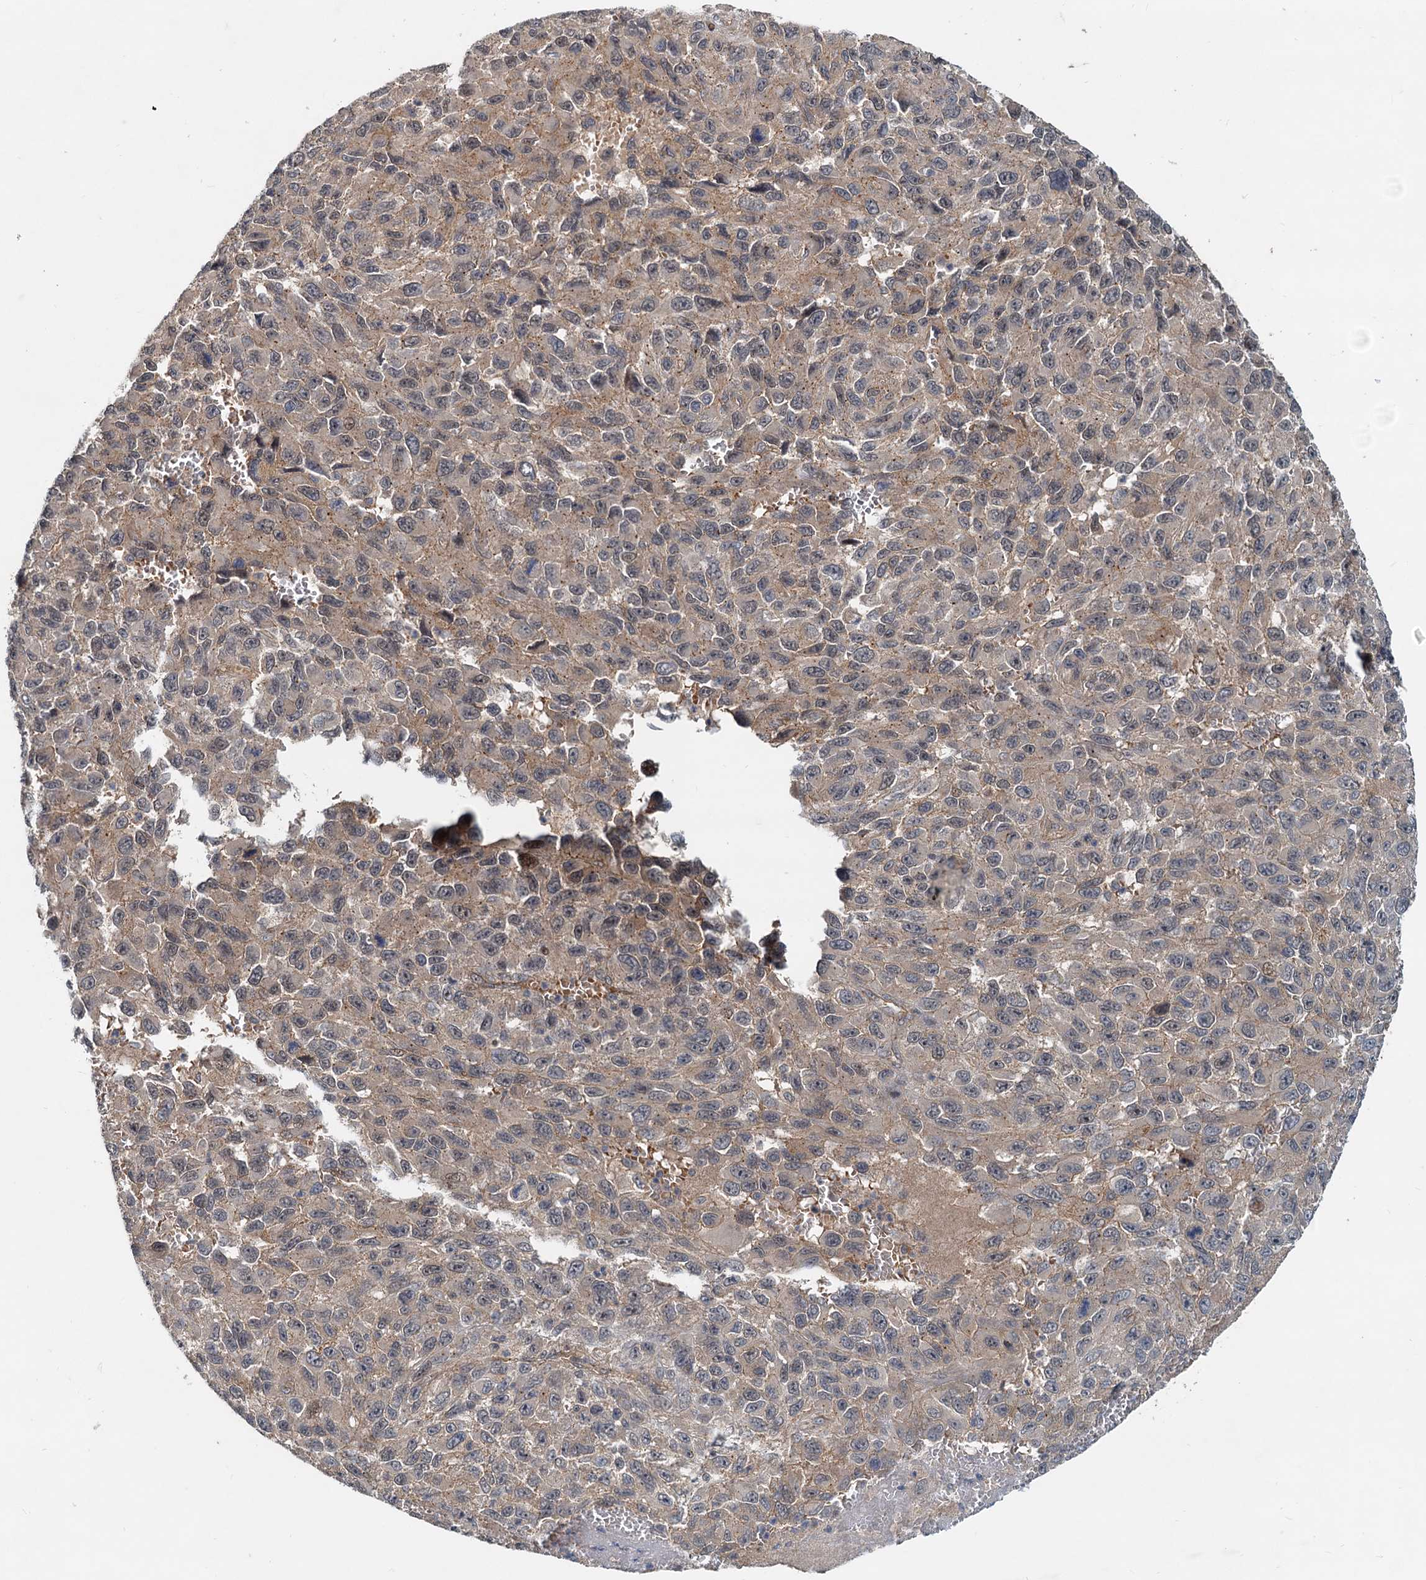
{"staining": {"intensity": "weak", "quantity": ">75%", "location": "cytoplasmic/membranous"}, "tissue": "melanoma", "cell_type": "Tumor cells", "image_type": "cancer", "snomed": [{"axis": "morphology", "description": "Normal tissue, NOS"}, {"axis": "morphology", "description": "Malignant melanoma, NOS"}, {"axis": "topography", "description": "Skin"}], "caption": "The photomicrograph reveals a brown stain indicating the presence of a protein in the cytoplasmic/membranous of tumor cells in malignant melanoma.", "gene": "CEP68", "patient": {"sex": "female", "age": 96}}